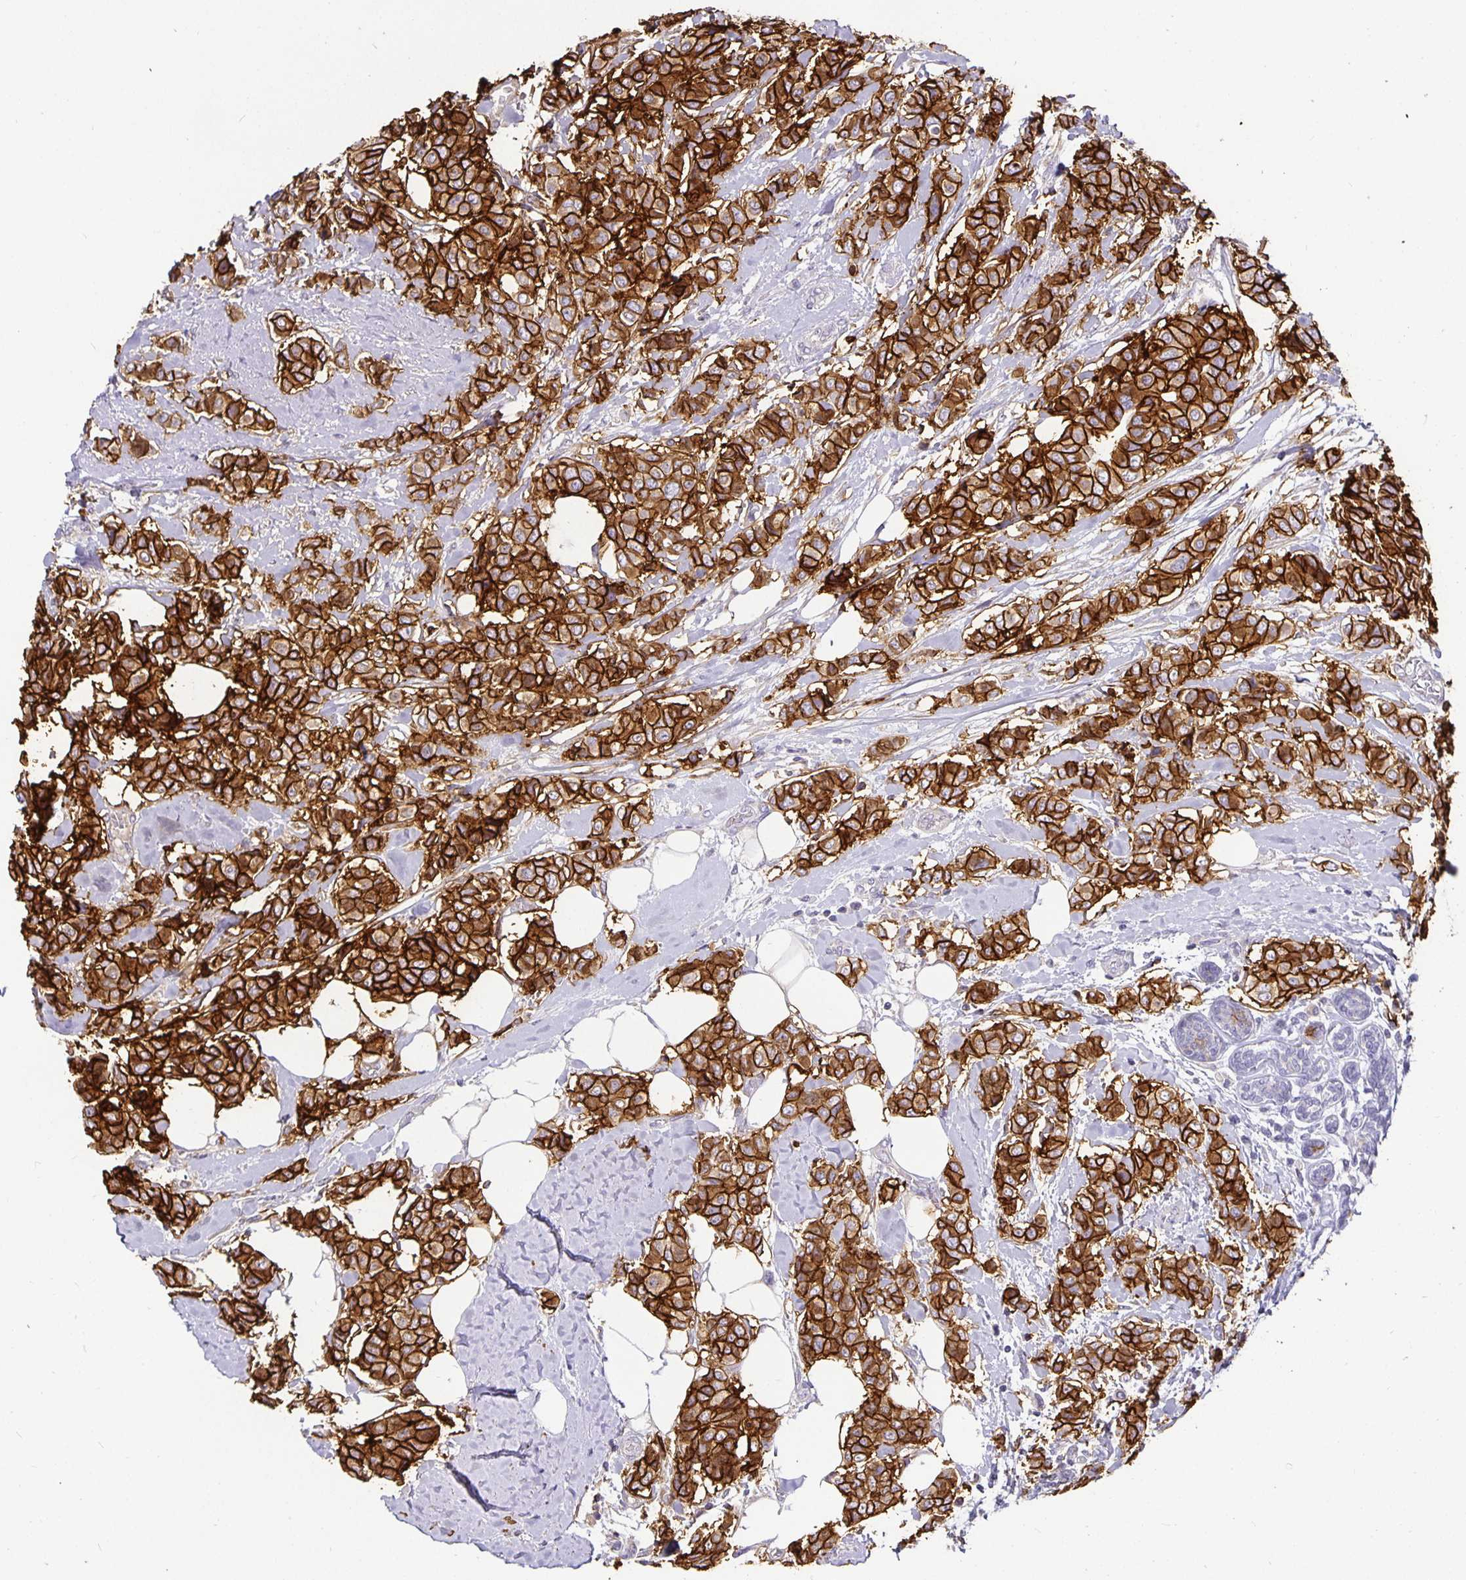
{"staining": {"intensity": "strong", "quantity": ">75%", "location": "cytoplasmic/membranous"}, "tissue": "breast cancer", "cell_type": "Tumor cells", "image_type": "cancer", "snomed": [{"axis": "morphology", "description": "Lobular carcinoma"}, {"axis": "topography", "description": "Breast"}], "caption": "Breast lobular carcinoma stained for a protein demonstrates strong cytoplasmic/membranous positivity in tumor cells.", "gene": "CA12", "patient": {"sex": "female", "age": 51}}